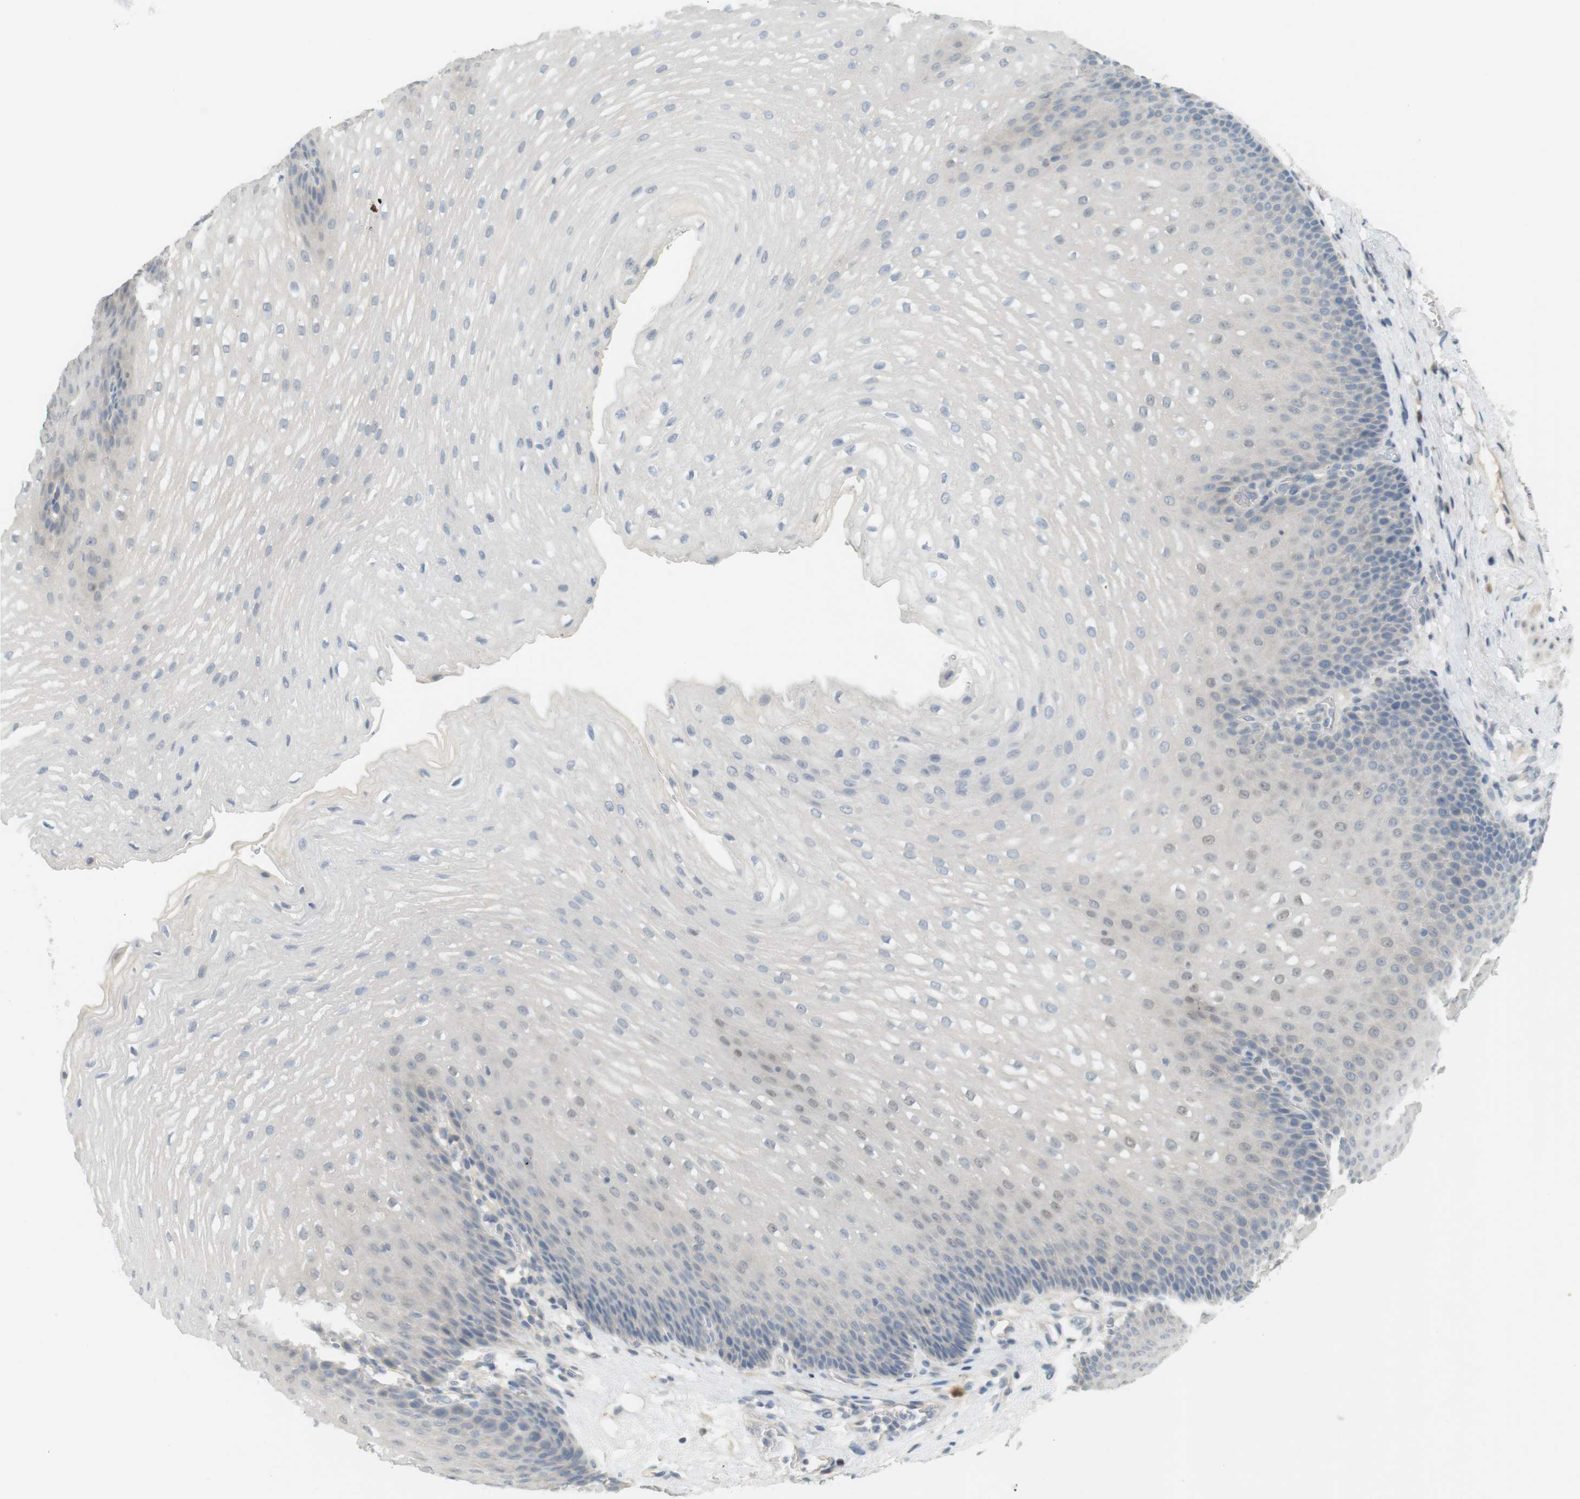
{"staining": {"intensity": "negative", "quantity": "none", "location": "none"}, "tissue": "esophagus", "cell_type": "Squamous epithelial cells", "image_type": "normal", "snomed": [{"axis": "morphology", "description": "Normal tissue, NOS"}, {"axis": "topography", "description": "Esophagus"}], "caption": "DAB immunohistochemical staining of normal human esophagus shows no significant positivity in squamous epithelial cells. The staining is performed using DAB brown chromogen with nuclei counter-stained in using hematoxylin.", "gene": "CREB3L2", "patient": {"sex": "male", "age": 48}}